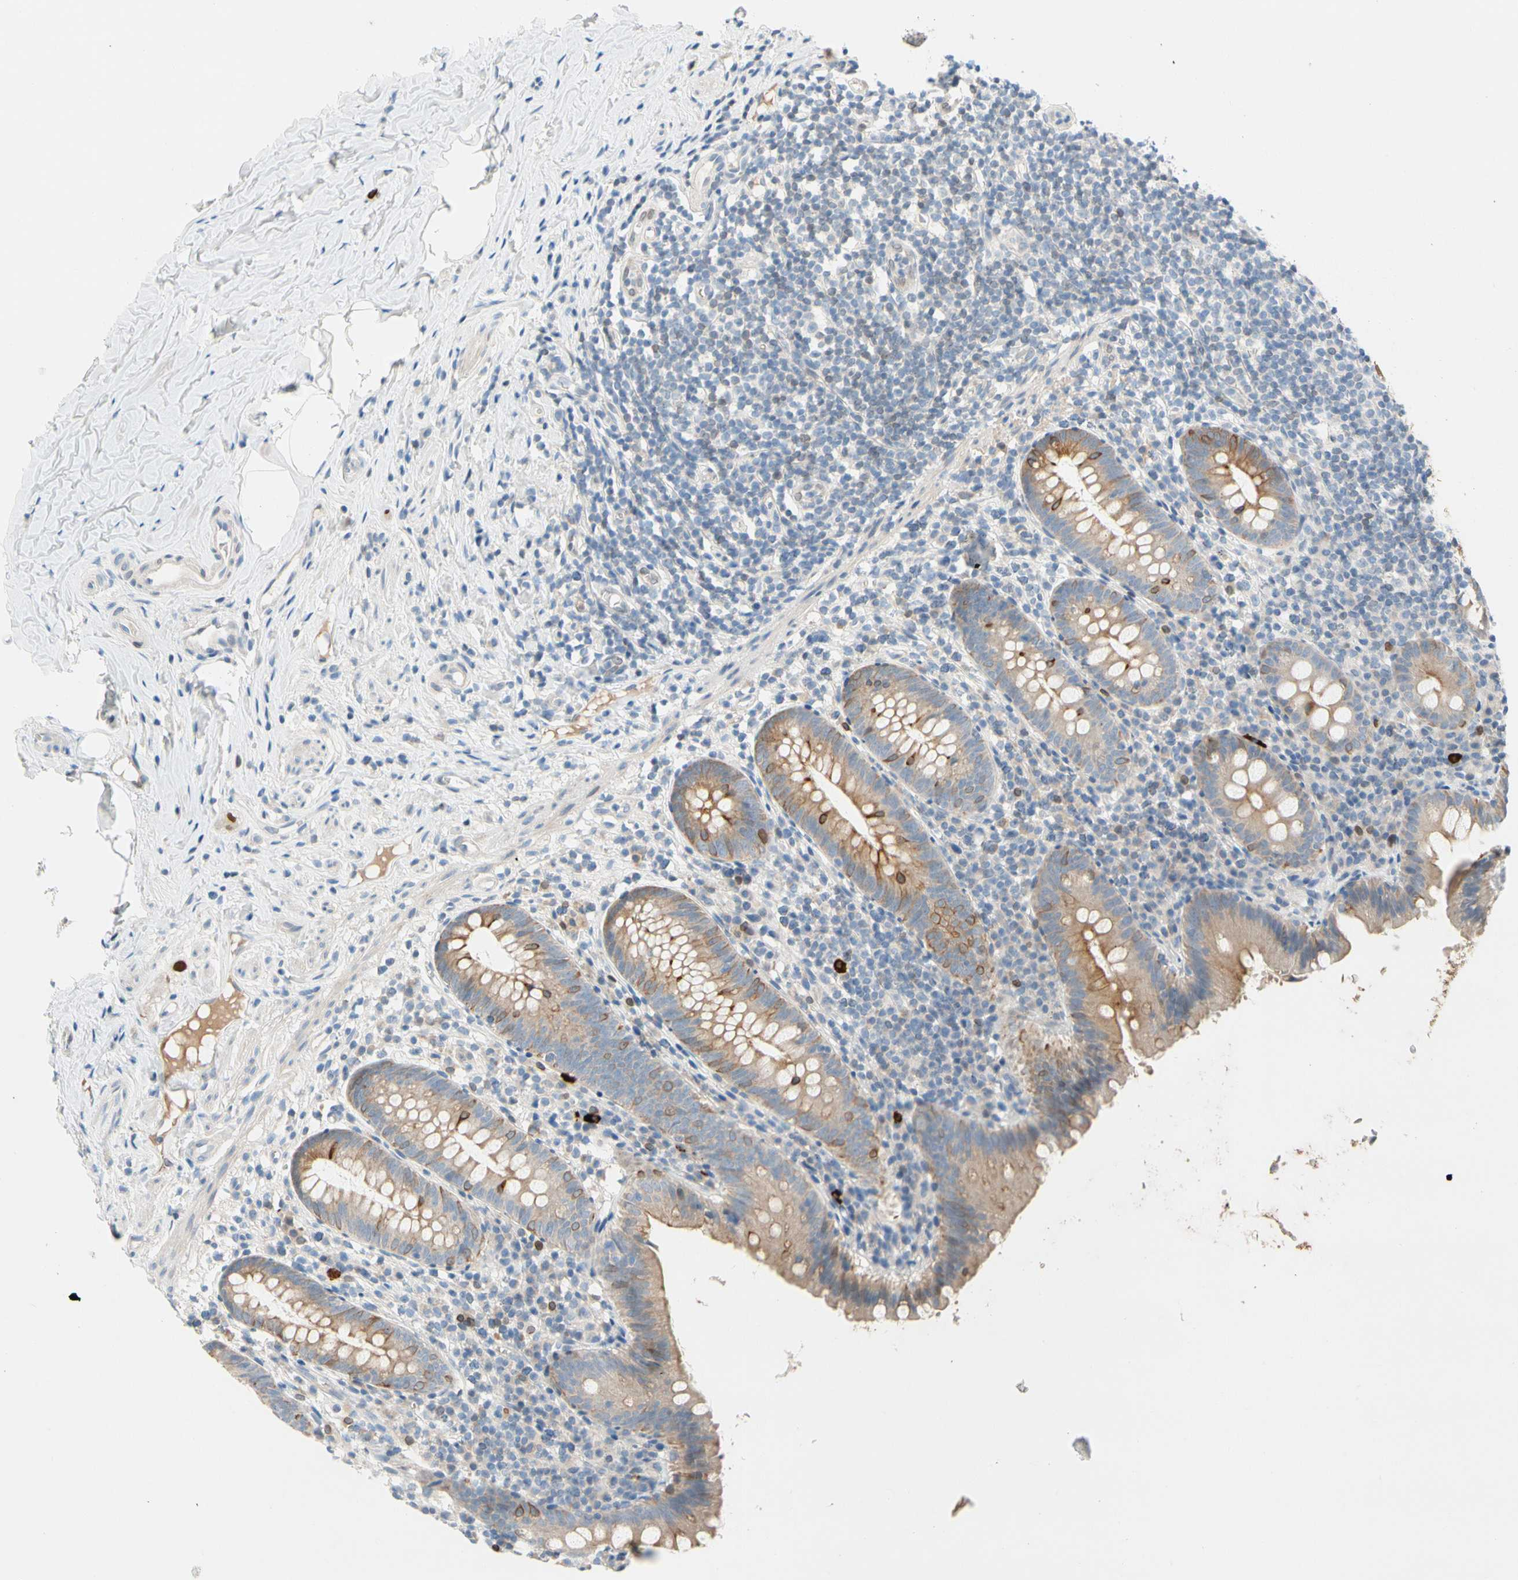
{"staining": {"intensity": "moderate", "quantity": "25%-75%", "location": "cytoplasmic/membranous"}, "tissue": "appendix", "cell_type": "Glandular cells", "image_type": "normal", "snomed": [{"axis": "morphology", "description": "Normal tissue, NOS"}, {"axis": "topography", "description": "Appendix"}], "caption": "Immunohistochemical staining of normal human appendix exhibits 25%-75% levels of moderate cytoplasmic/membranous protein expression in about 25%-75% of glandular cells.", "gene": "ZNF132", "patient": {"sex": "male", "age": 52}}